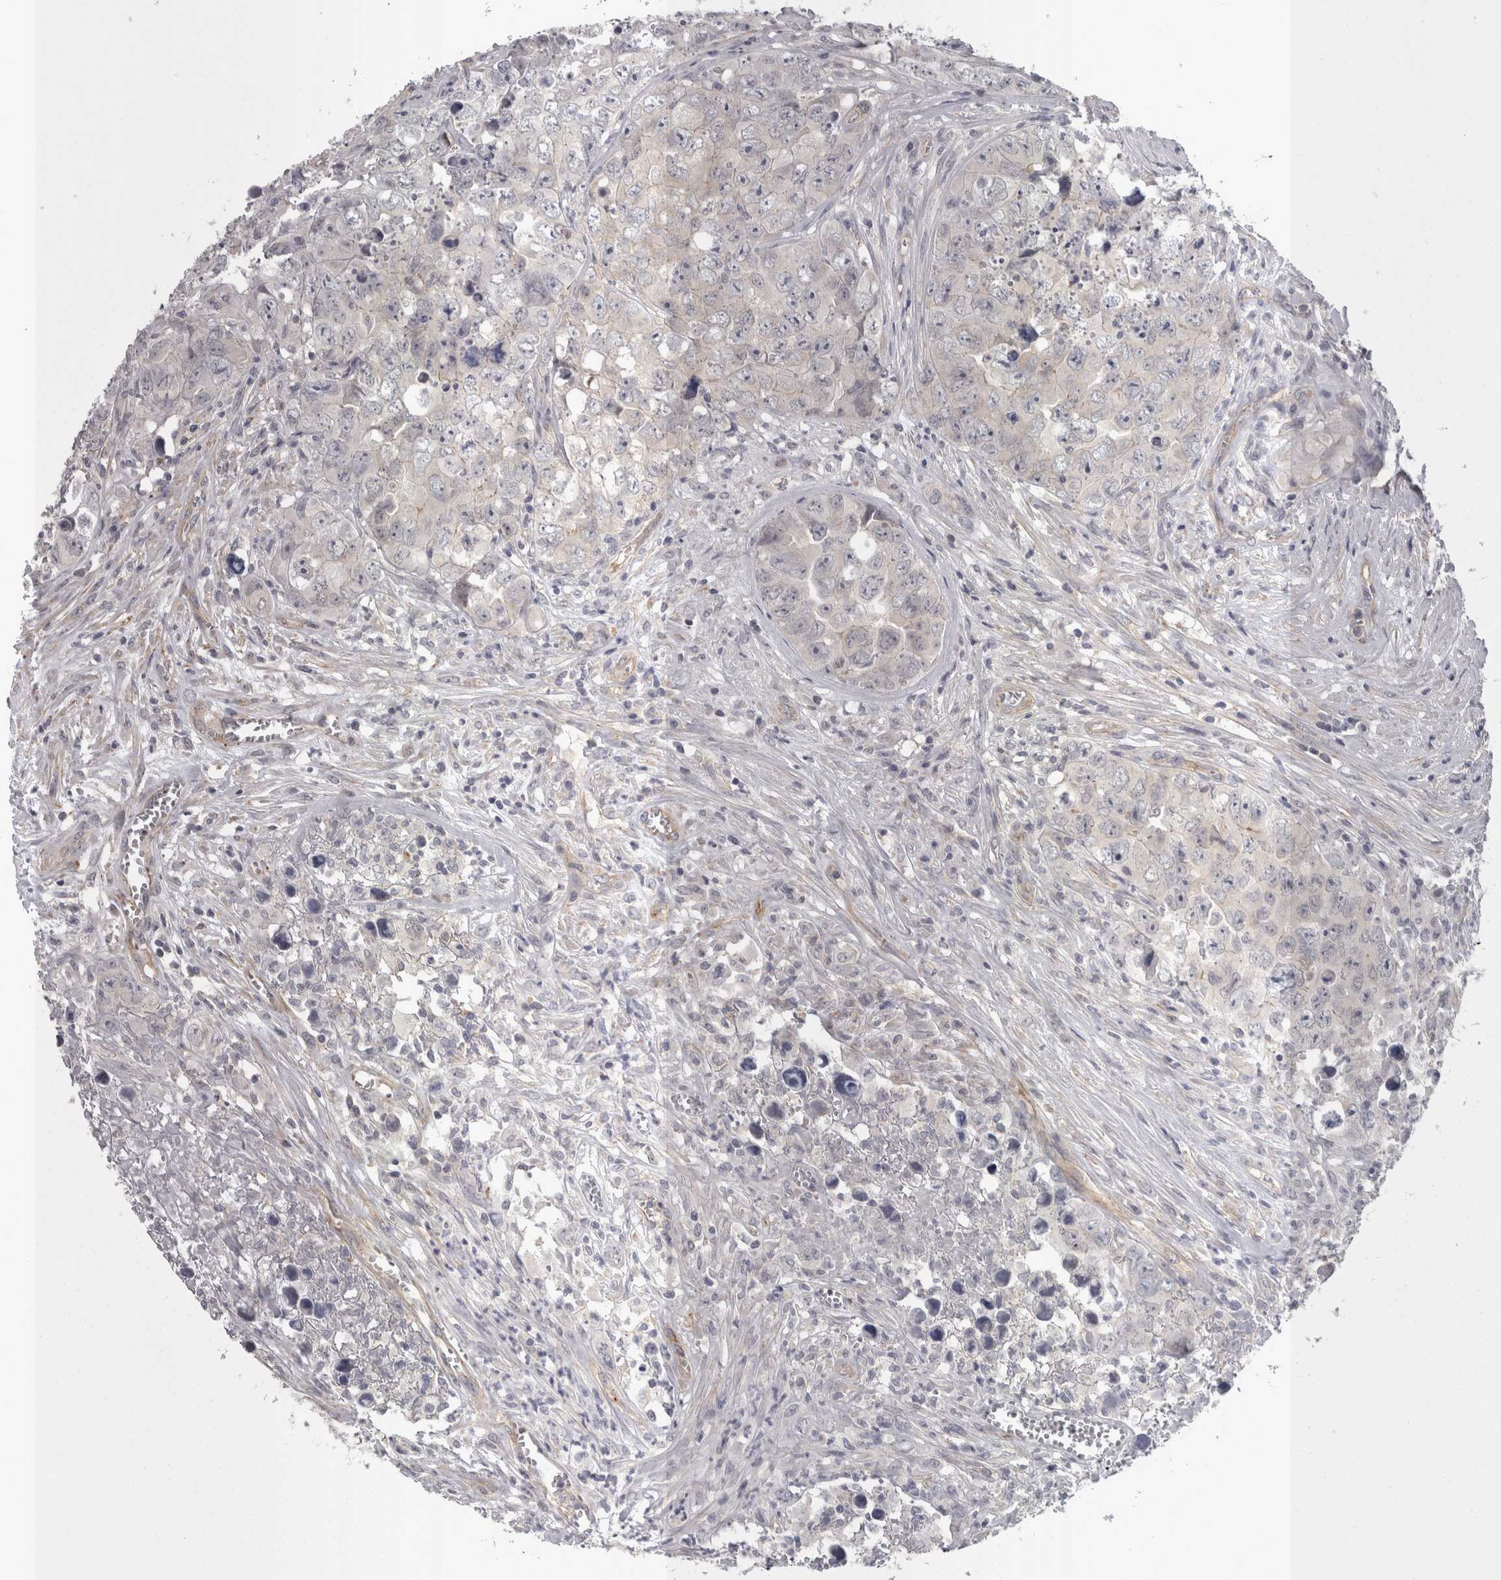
{"staining": {"intensity": "negative", "quantity": "none", "location": "none"}, "tissue": "testis cancer", "cell_type": "Tumor cells", "image_type": "cancer", "snomed": [{"axis": "morphology", "description": "Seminoma, NOS"}, {"axis": "morphology", "description": "Carcinoma, Embryonal, NOS"}, {"axis": "topography", "description": "Testis"}], "caption": "Micrograph shows no protein staining in tumor cells of testis cancer (seminoma) tissue.", "gene": "LYZL6", "patient": {"sex": "male", "age": 43}}